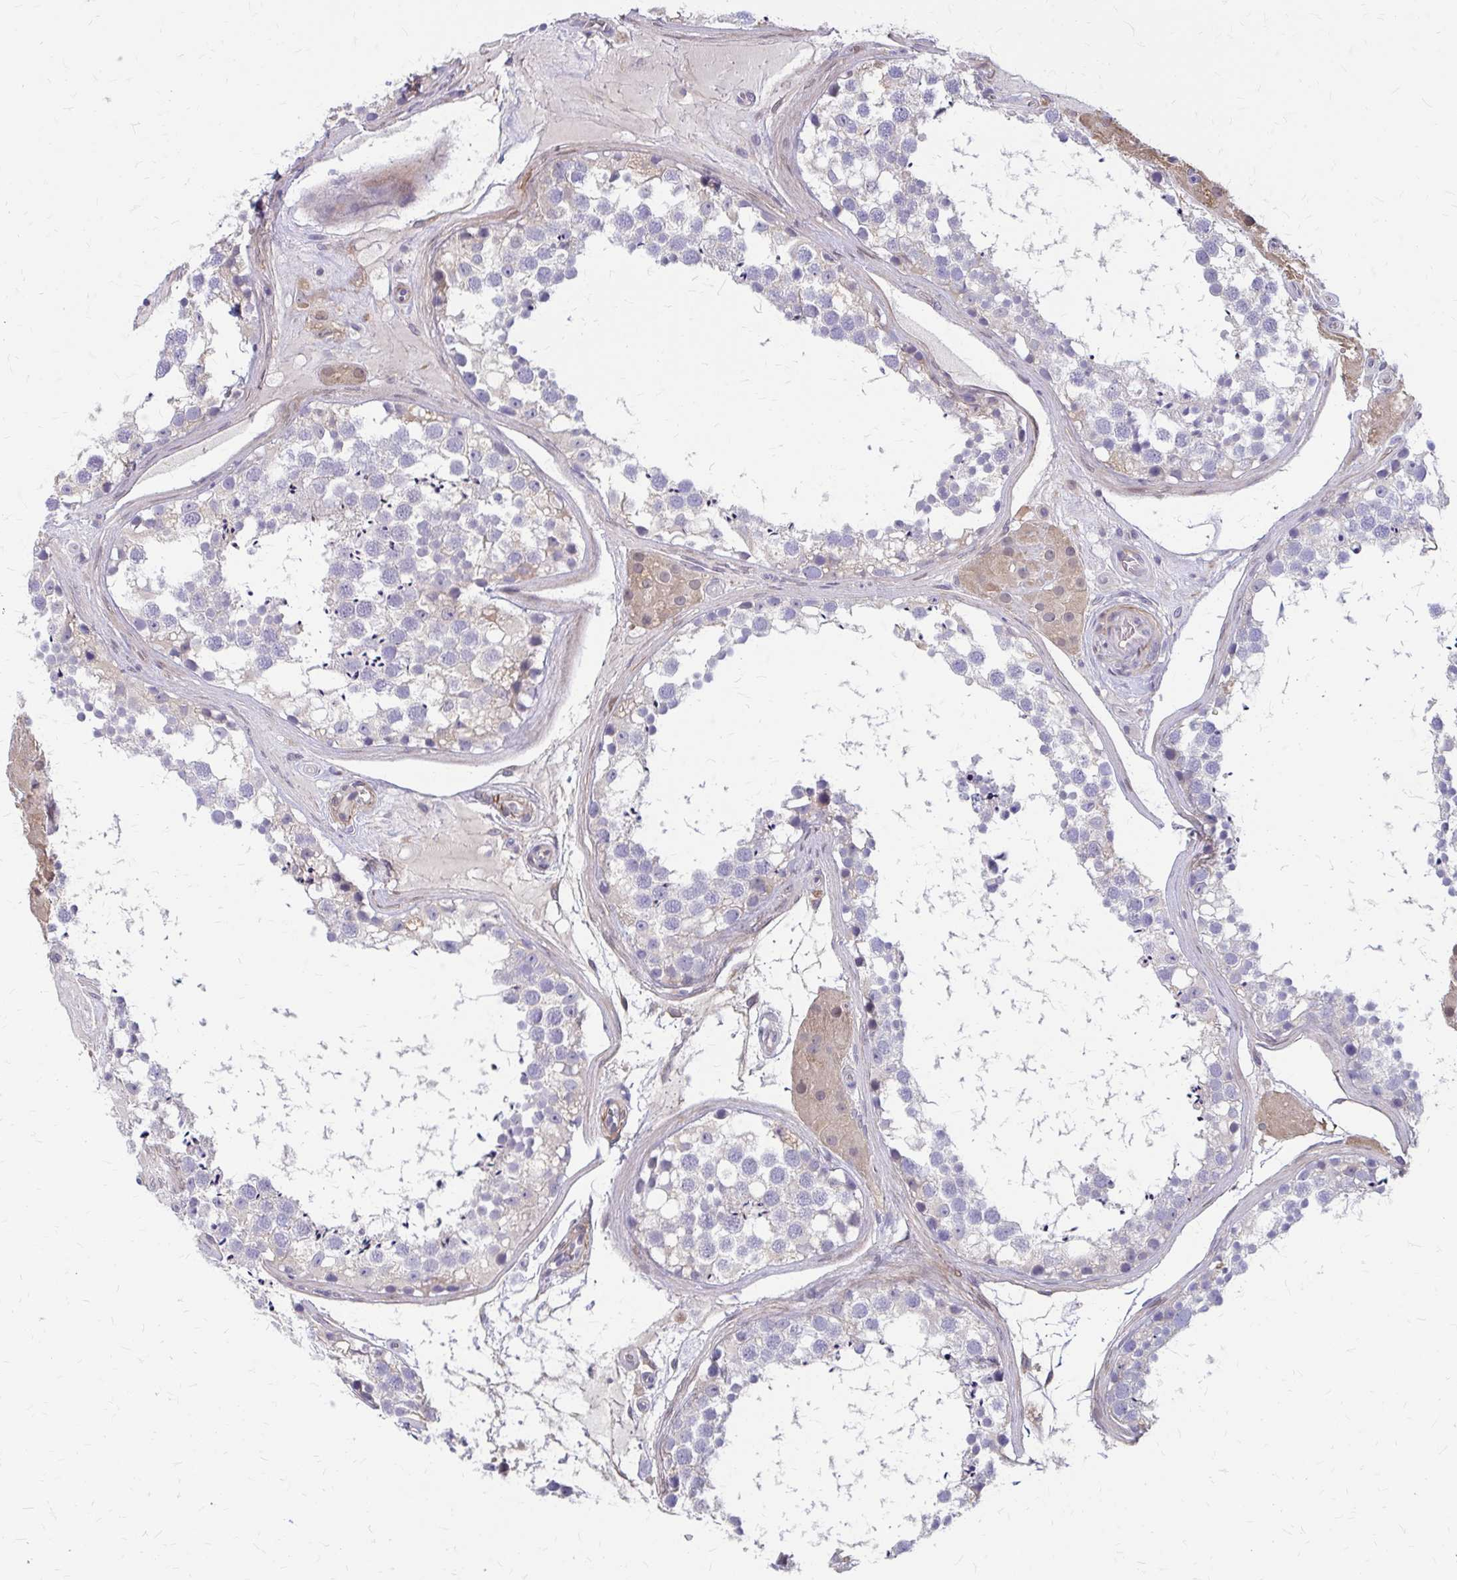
{"staining": {"intensity": "negative", "quantity": "none", "location": "none"}, "tissue": "testis", "cell_type": "Cells in seminiferous ducts", "image_type": "normal", "snomed": [{"axis": "morphology", "description": "Normal tissue, NOS"}, {"axis": "morphology", "description": "Seminoma, NOS"}, {"axis": "topography", "description": "Testis"}], "caption": "IHC micrograph of benign testis stained for a protein (brown), which exhibits no positivity in cells in seminiferous ducts.", "gene": "IFI44L", "patient": {"sex": "male", "age": 65}}